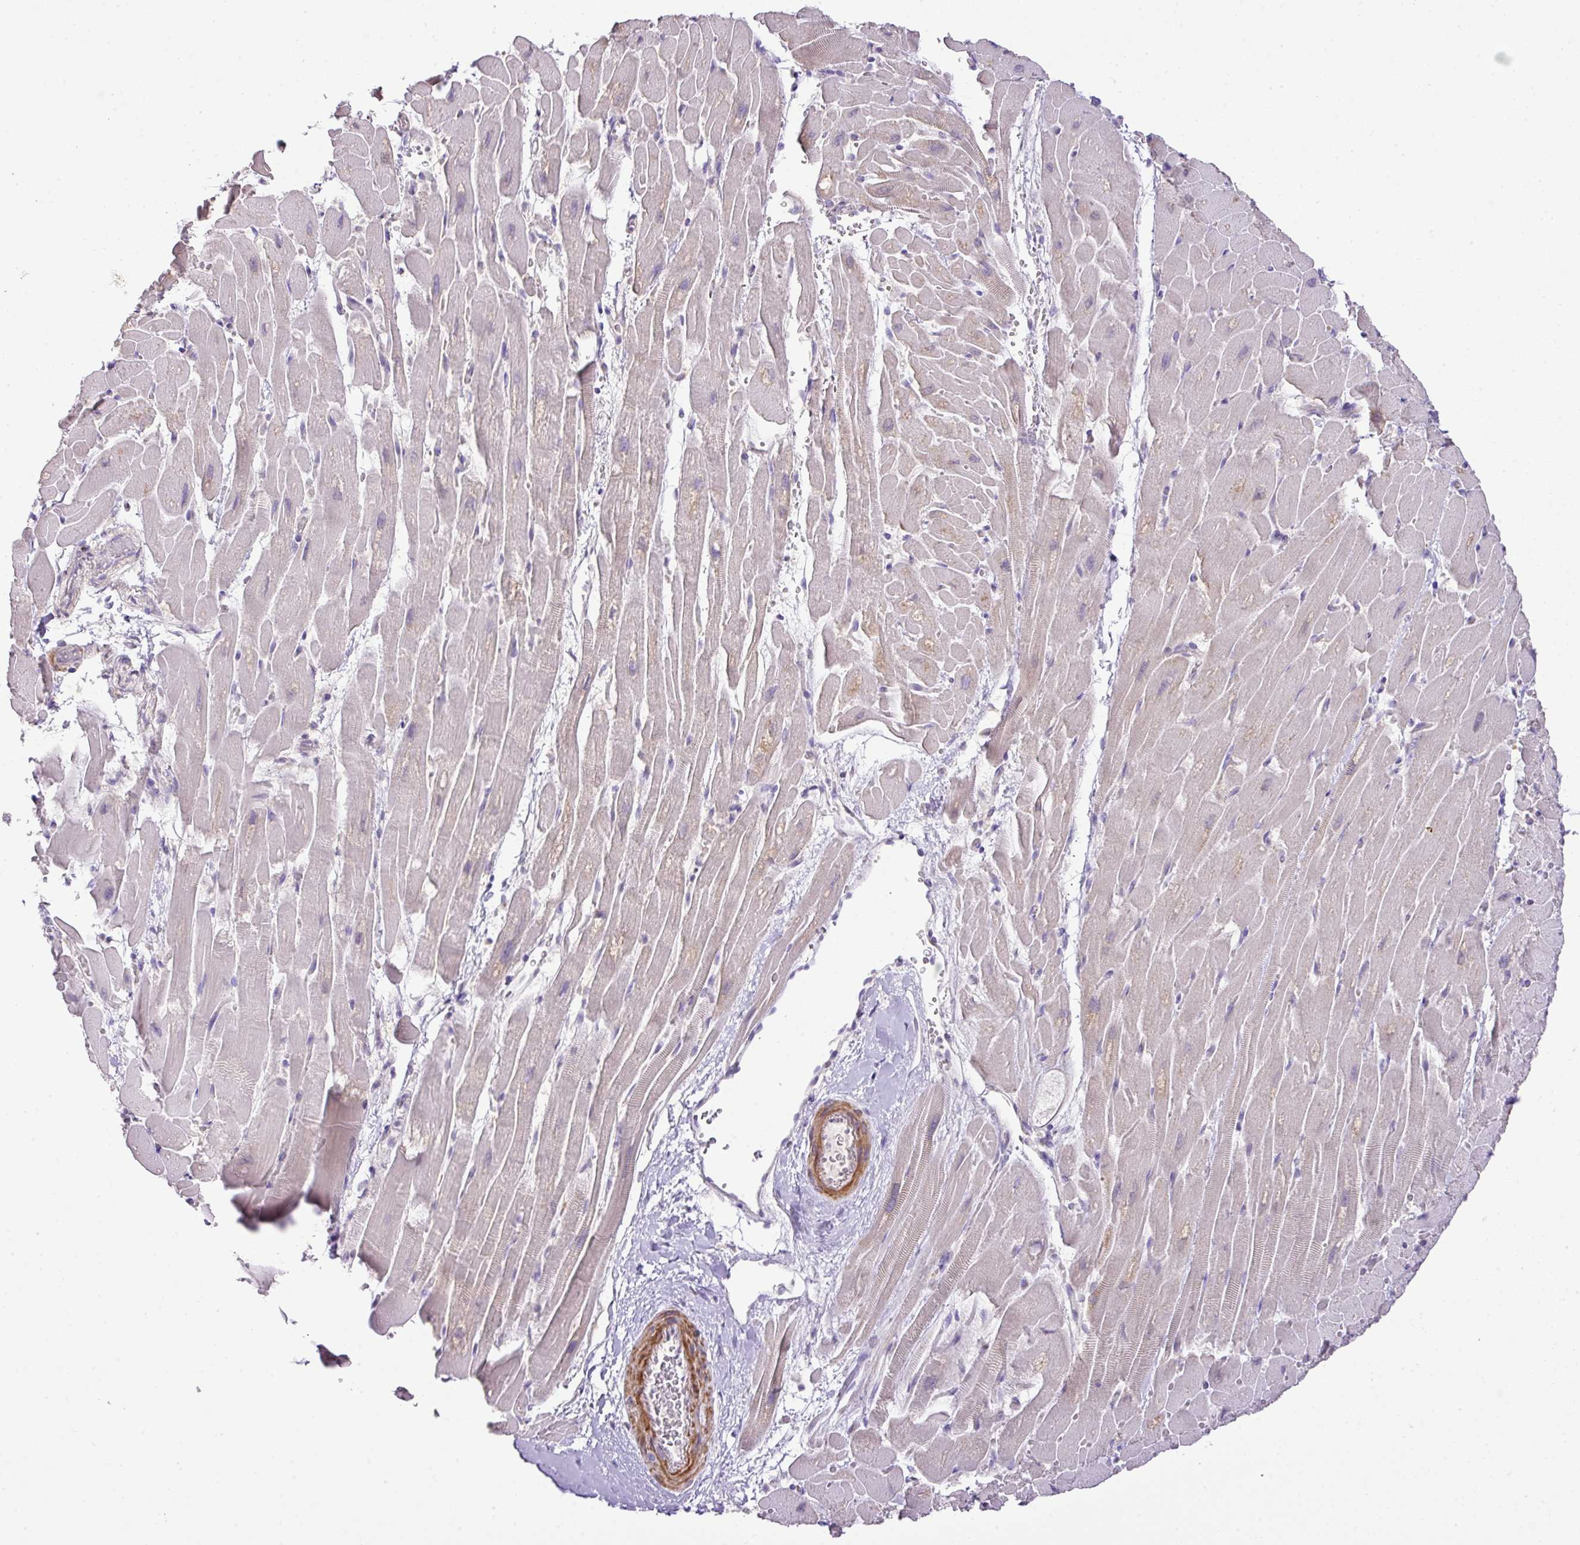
{"staining": {"intensity": "negative", "quantity": "none", "location": "none"}, "tissue": "heart muscle", "cell_type": "Cardiomyocytes", "image_type": "normal", "snomed": [{"axis": "morphology", "description": "Normal tissue, NOS"}, {"axis": "topography", "description": "Heart"}], "caption": "Immunohistochemistry photomicrograph of normal heart muscle: heart muscle stained with DAB reveals no significant protein positivity in cardiomyocytes. (DAB (3,3'-diaminobenzidine) IHC with hematoxylin counter stain).", "gene": "DIP2A", "patient": {"sex": "male", "age": 37}}